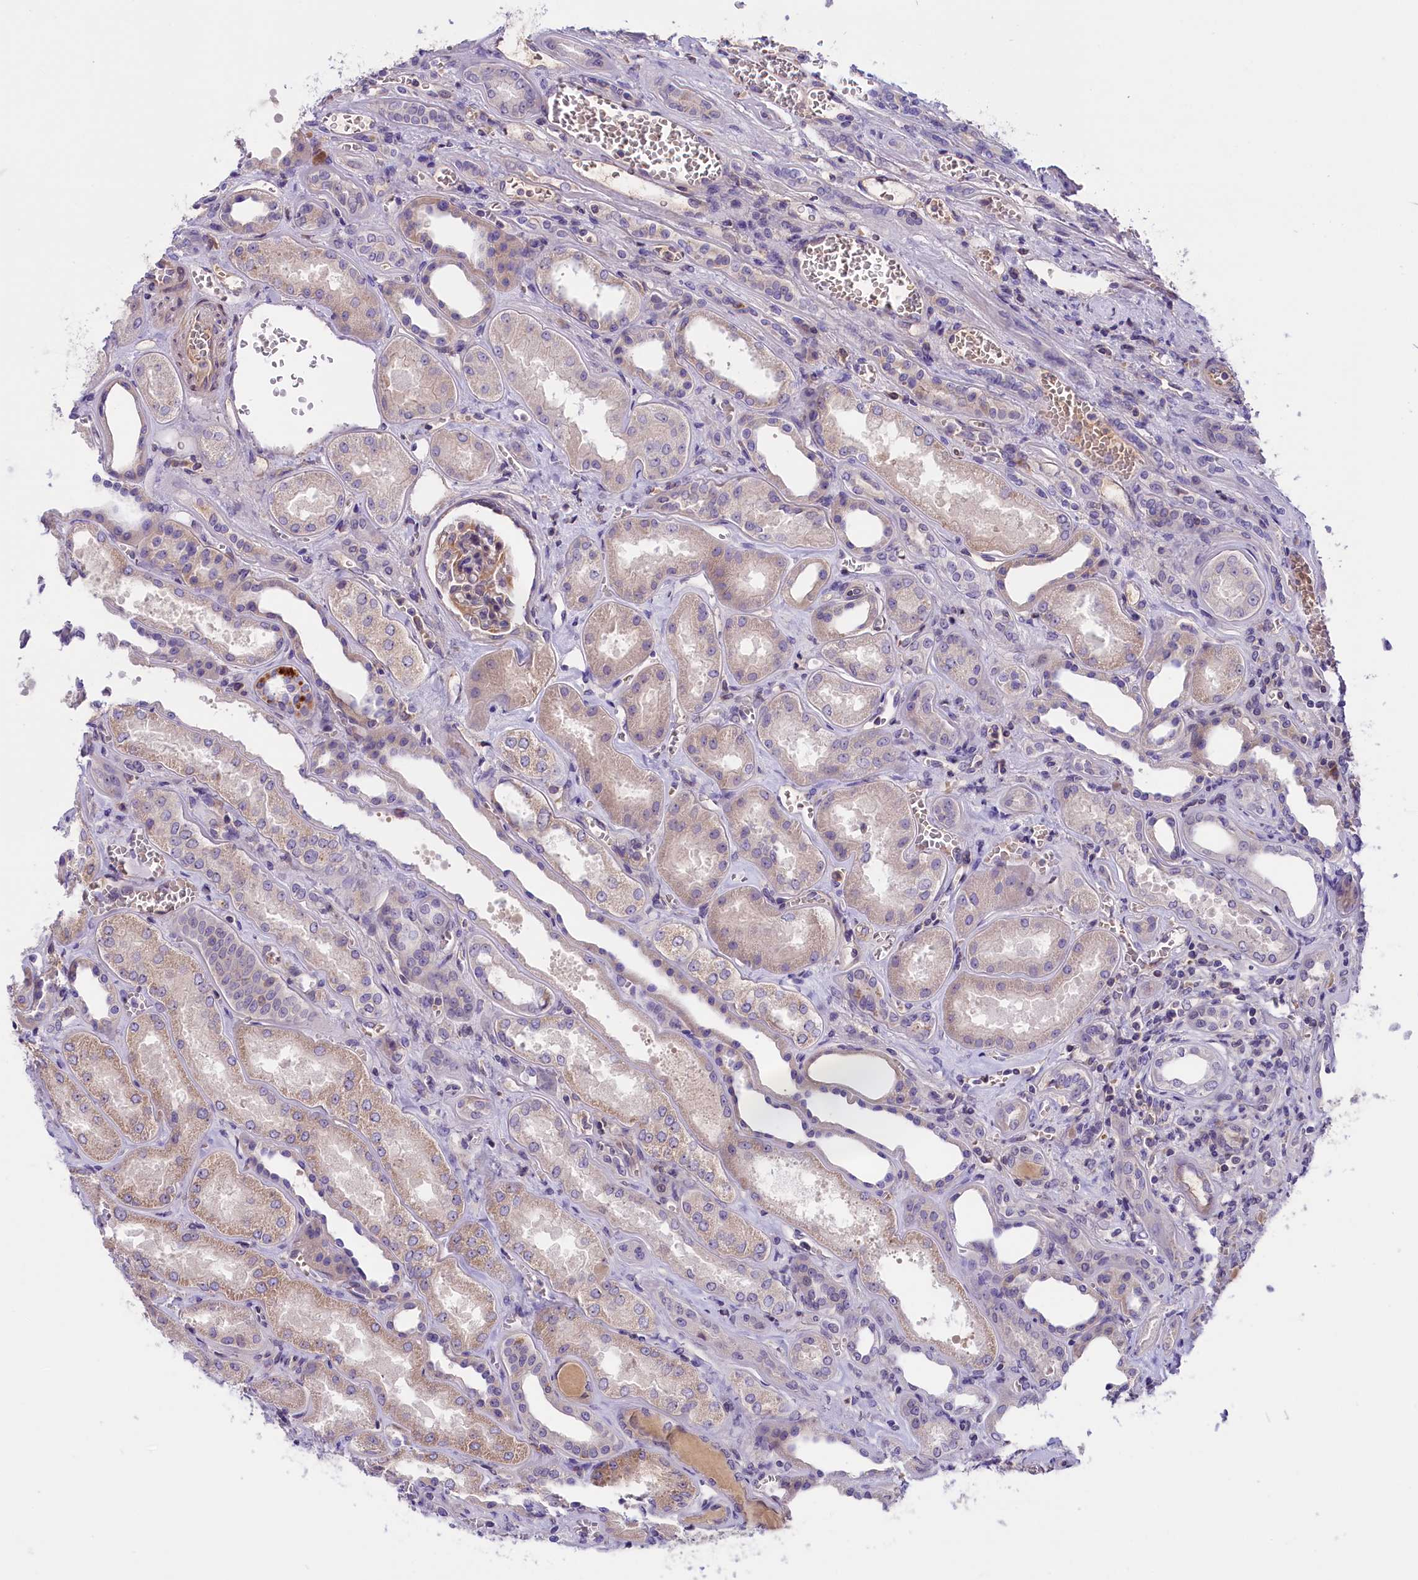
{"staining": {"intensity": "weak", "quantity": "25%-75%", "location": "cytoplasmic/membranous"}, "tissue": "kidney", "cell_type": "Cells in glomeruli", "image_type": "normal", "snomed": [{"axis": "morphology", "description": "Normal tissue, NOS"}, {"axis": "morphology", "description": "Adenocarcinoma, NOS"}, {"axis": "topography", "description": "Kidney"}], "caption": "Immunohistochemical staining of unremarkable kidney demonstrates weak cytoplasmic/membranous protein staining in approximately 25%-75% of cells in glomeruli.", "gene": "CCDC32", "patient": {"sex": "female", "age": 68}}